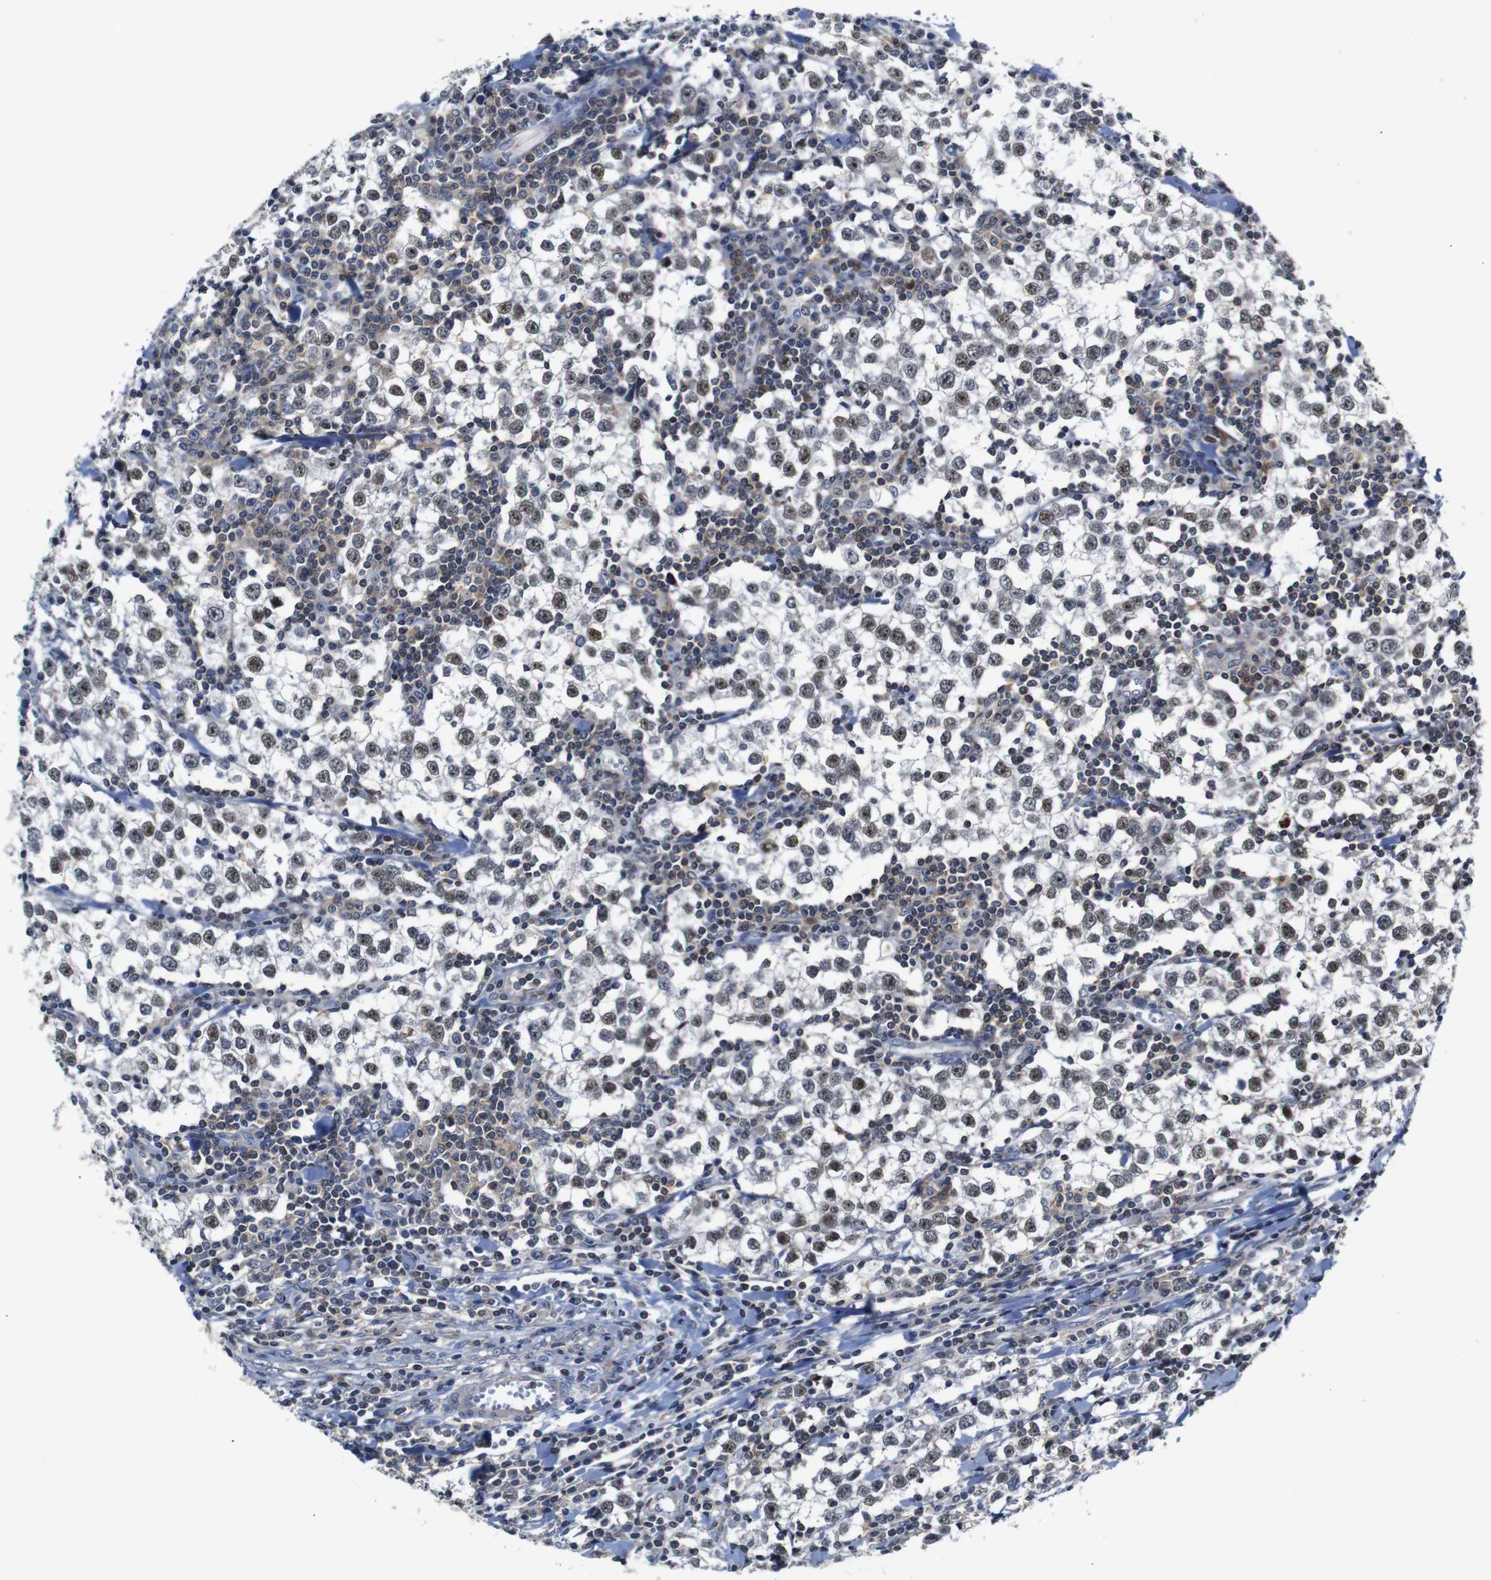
{"staining": {"intensity": "weak", "quantity": "25%-75%", "location": "nuclear"}, "tissue": "testis cancer", "cell_type": "Tumor cells", "image_type": "cancer", "snomed": [{"axis": "morphology", "description": "Seminoma, NOS"}, {"axis": "morphology", "description": "Carcinoma, Embryonal, NOS"}, {"axis": "topography", "description": "Testis"}], "caption": "Immunohistochemical staining of seminoma (testis) displays low levels of weak nuclear positivity in approximately 25%-75% of tumor cells.", "gene": "BRWD3", "patient": {"sex": "male", "age": 36}}